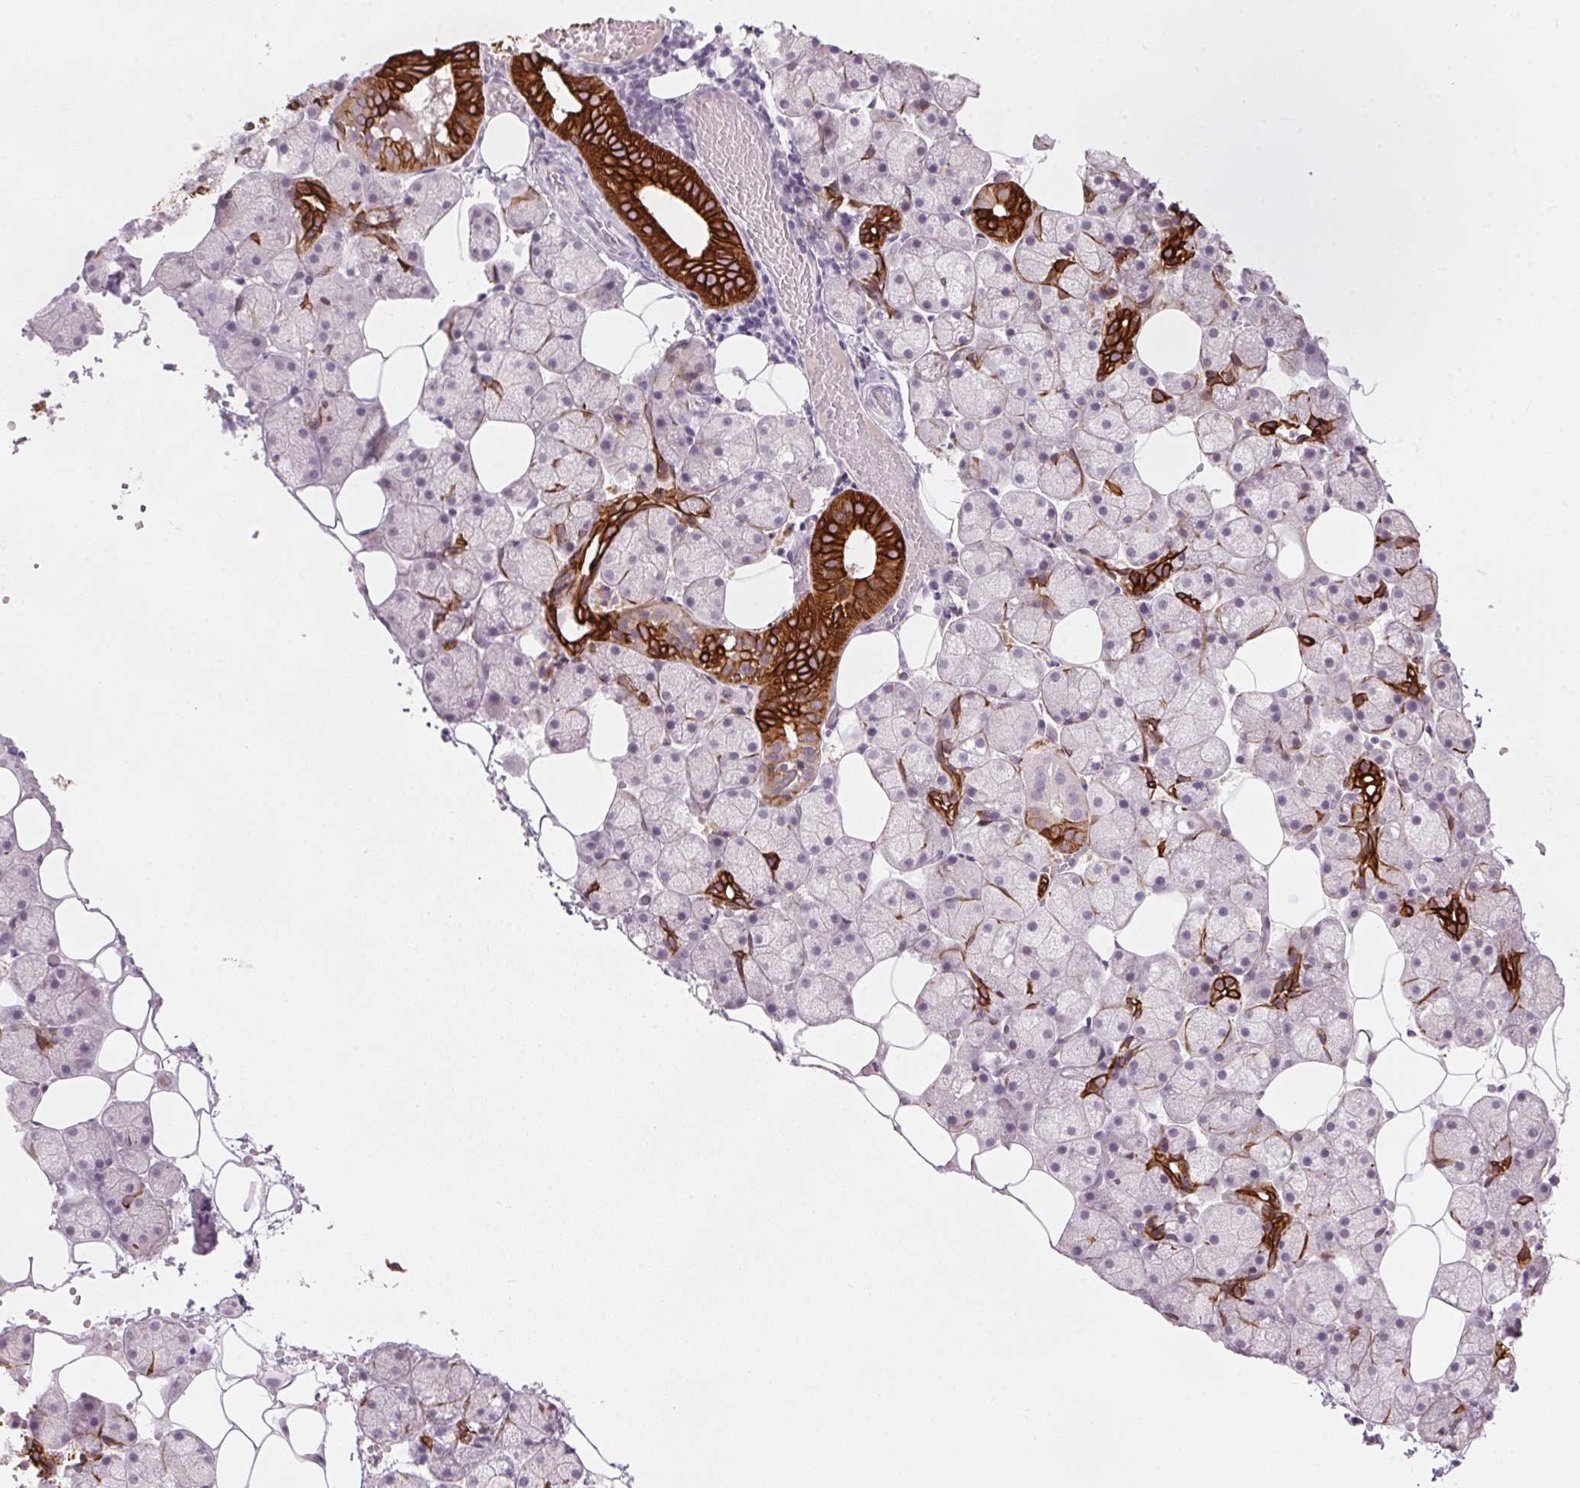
{"staining": {"intensity": "strong", "quantity": "25%-75%", "location": "cytoplasmic/membranous"}, "tissue": "salivary gland", "cell_type": "Glandular cells", "image_type": "normal", "snomed": [{"axis": "morphology", "description": "Normal tissue, NOS"}, {"axis": "topography", "description": "Salivary gland"}], "caption": "Glandular cells show high levels of strong cytoplasmic/membranous positivity in approximately 25%-75% of cells in unremarkable human salivary gland. (IHC, brightfield microscopy, high magnification).", "gene": "SCTR", "patient": {"sex": "male", "age": 38}}